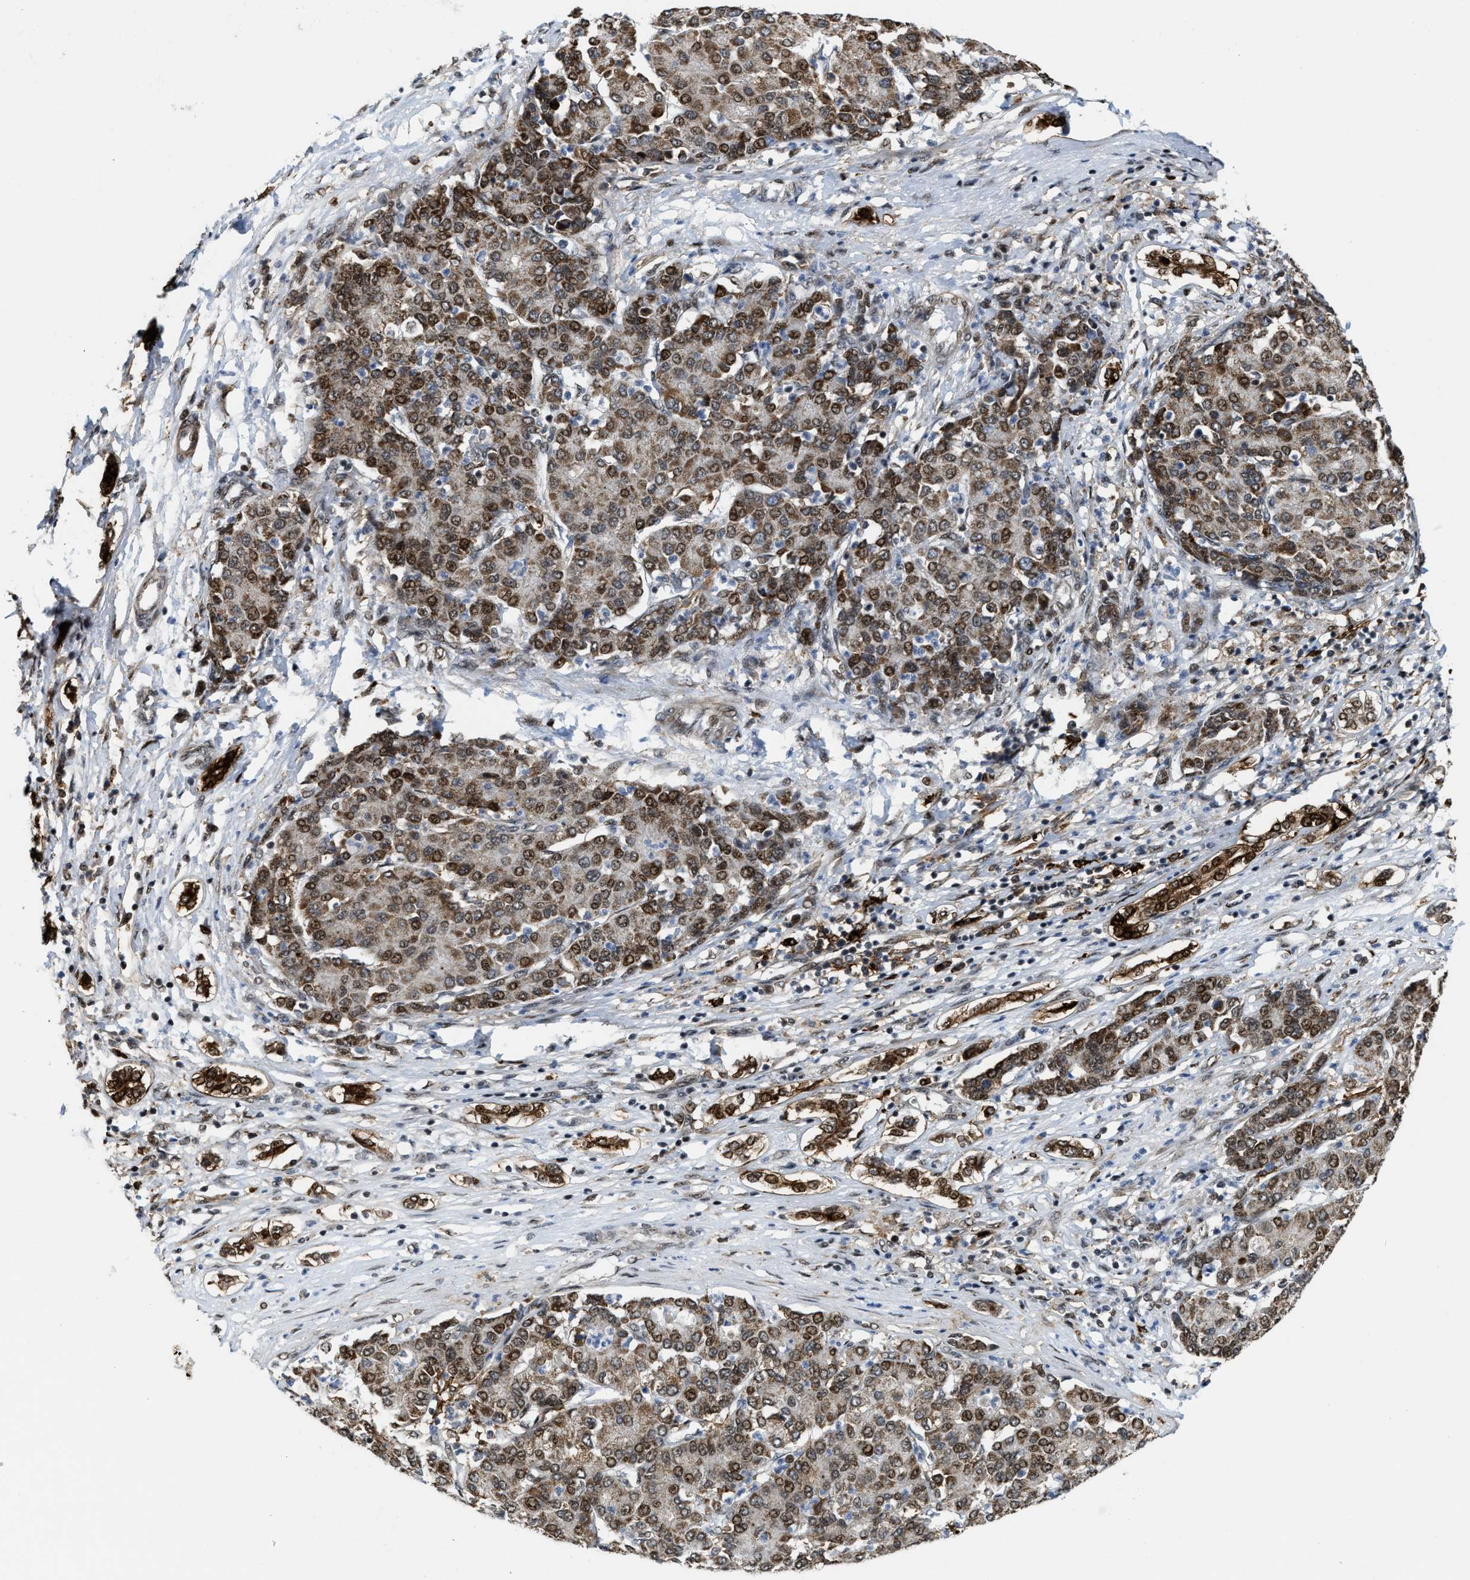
{"staining": {"intensity": "moderate", "quantity": ">75%", "location": "cytoplasmic/membranous,nuclear"}, "tissue": "liver cancer", "cell_type": "Tumor cells", "image_type": "cancer", "snomed": [{"axis": "morphology", "description": "Carcinoma, Hepatocellular, NOS"}, {"axis": "topography", "description": "Liver"}], "caption": "About >75% of tumor cells in human liver cancer exhibit moderate cytoplasmic/membranous and nuclear protein staining as visualized by brown immunohistochemical staining.", "gene": "ZNF250", "patient": {"sex": "male", "age": 65}}